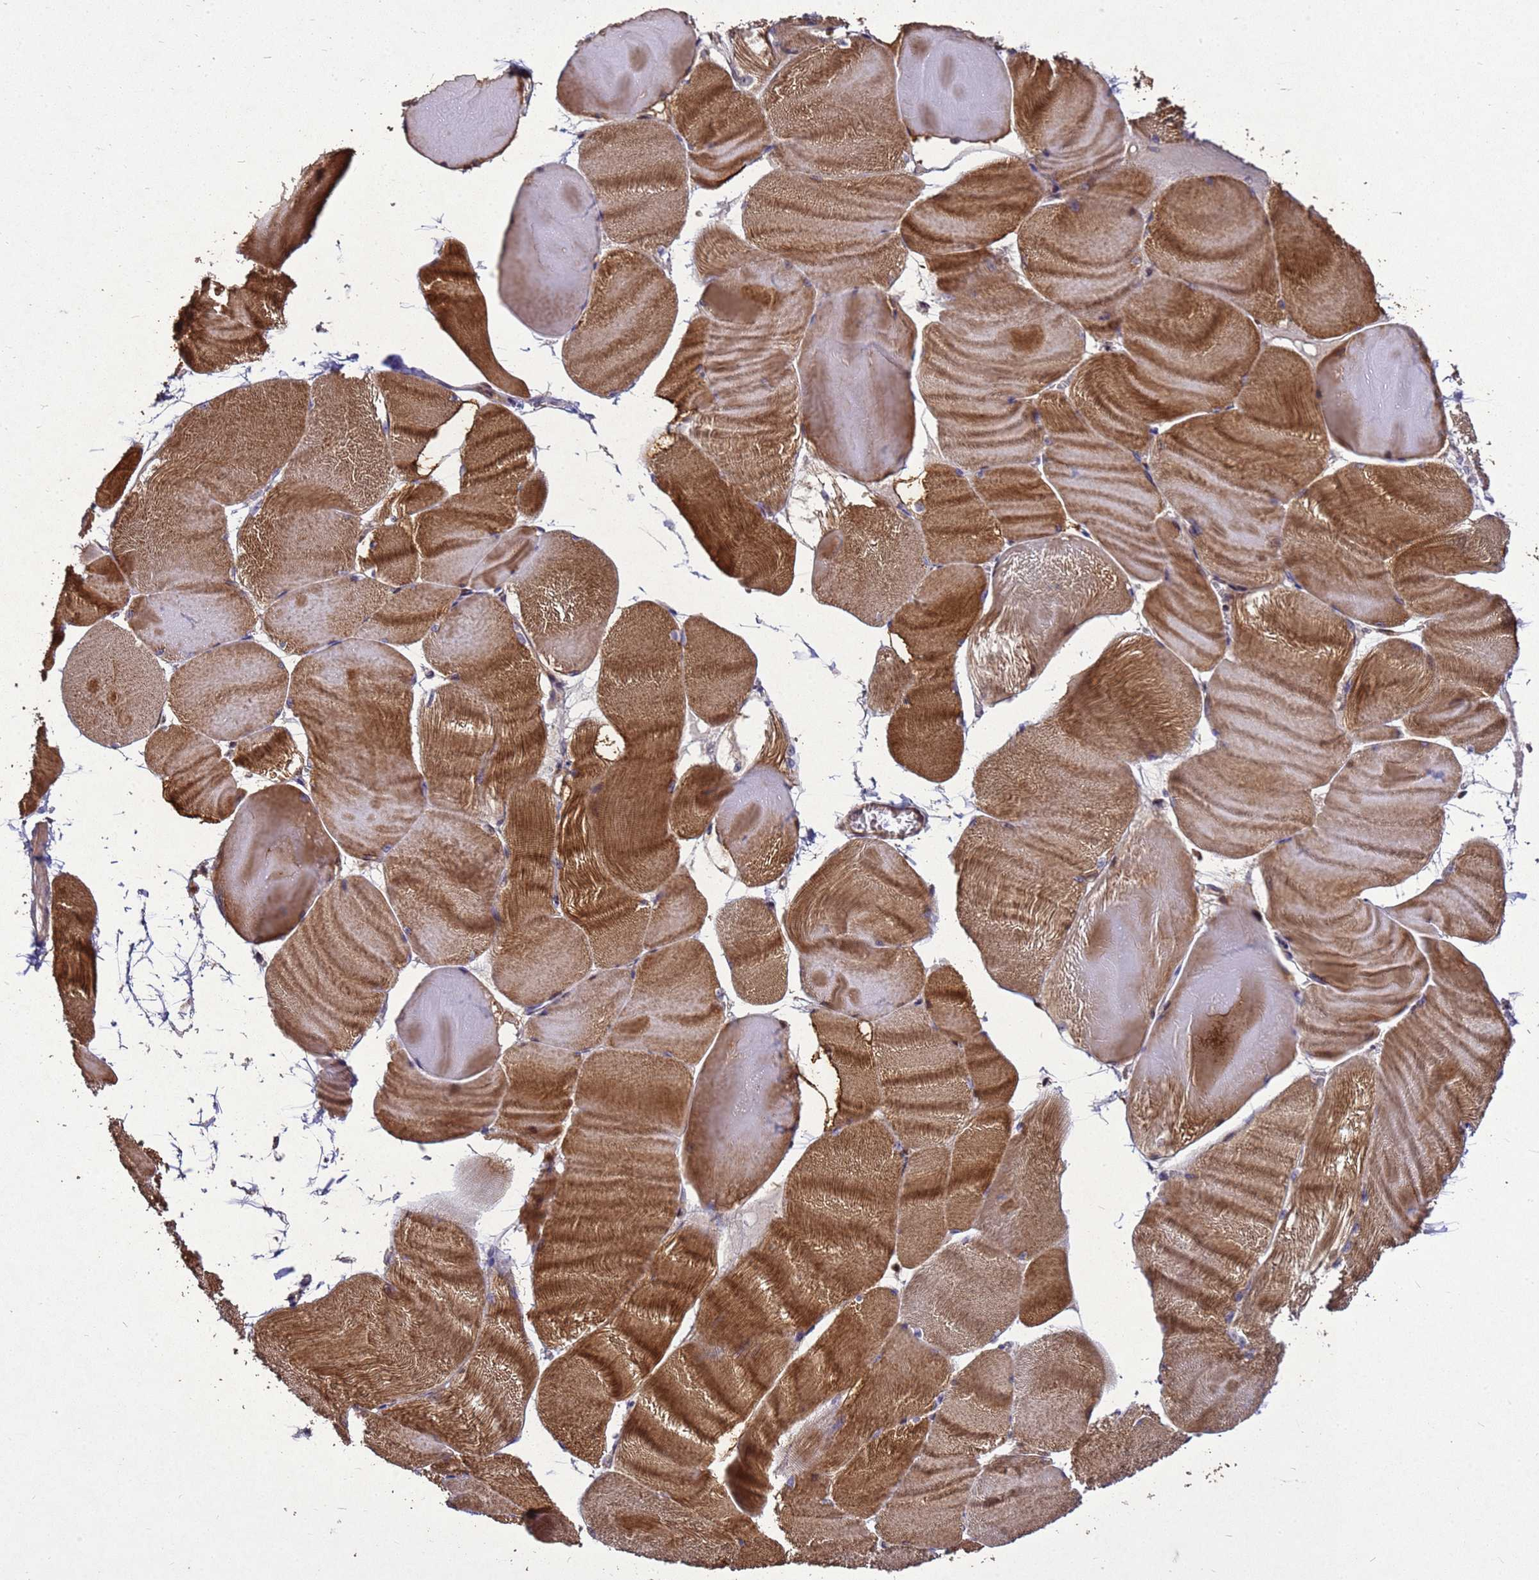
{"staining": {"intensity": "strong", "quantity": ">75%", "location": "cytoplasmic/membranous"}, "tissue": "skeletal muscle", "cell_type": "Myocytes", "image_type": "normal", "snomed": [{"axis": "morphology", "description": "Normal tissue, NOS"}, {"axis": "morphology", "description": "Basal cell carcinoma"}, {"axis": "topography", "description": "Skeletal muscle"}], "caption": "Immunohistochemical staining of benign skeletal muscle reveals strong cytoplasmic/membranous protein positivity in about >75% of myocytes. (DAB = brown stain, brightfield microscopy at high magnification).", "gene": "RSPRY1", "patient": {"sex": "female", "age": 64}}